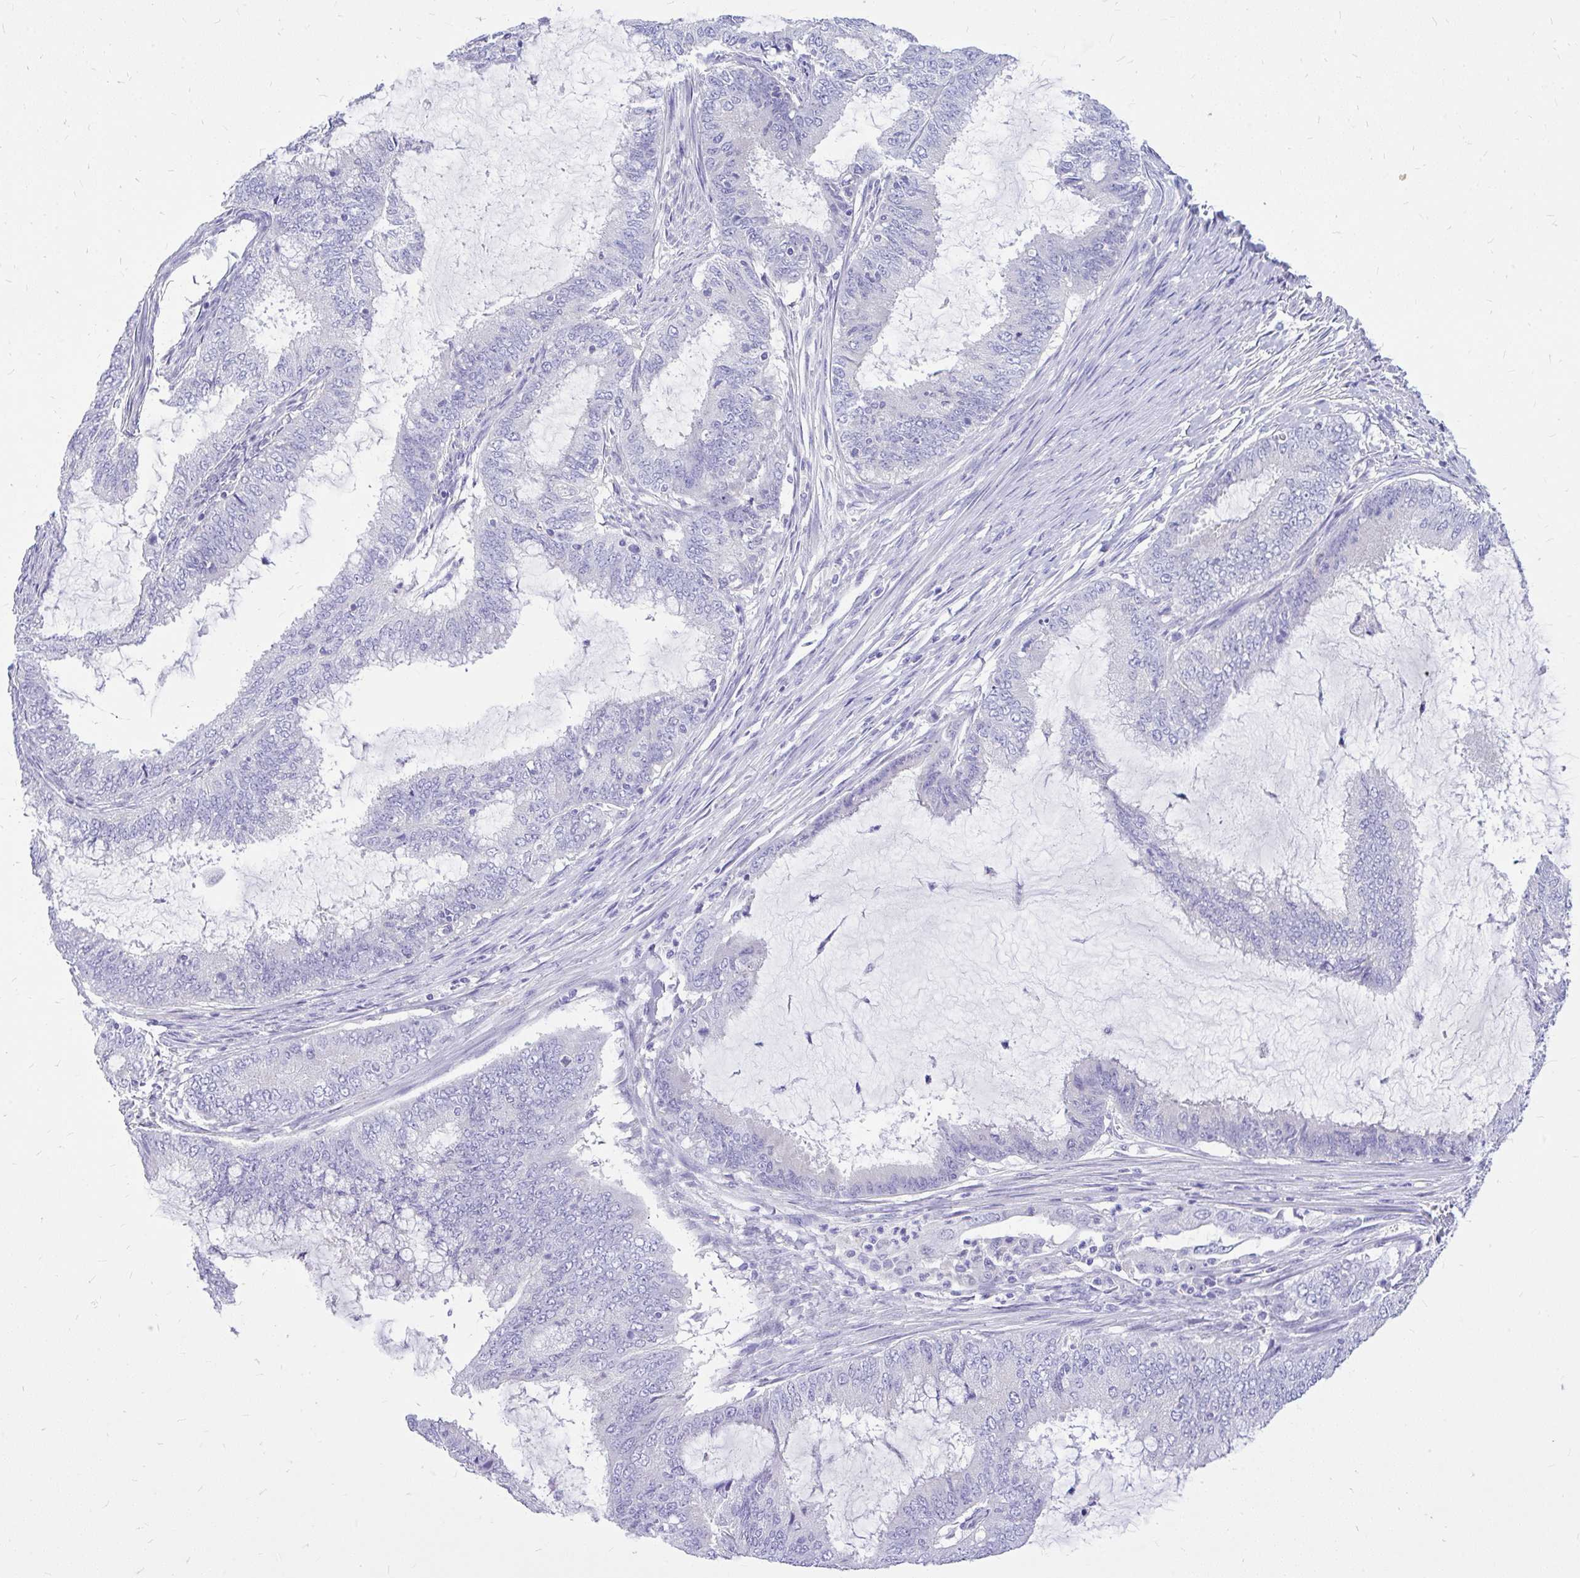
{"staining": {"intensity": "negative", "quantity": "none", "location": "none"}, "tissue": "endometrial cancer", "cell_type": "Tumor cells", "image_type": "cancer", "snomed": [{"axis": "morphology", "description": "Adenocarcinoma, NOS"}, {"axis": "topography", "description": "Endometrium"}], "caption": "A photomicrograph of human endometrial cancer (adenocarcinoma) is negative for staining in tumor cells.", "gene": "MAP1LC3A", "patient": {"sex": "female", "age": 51}}